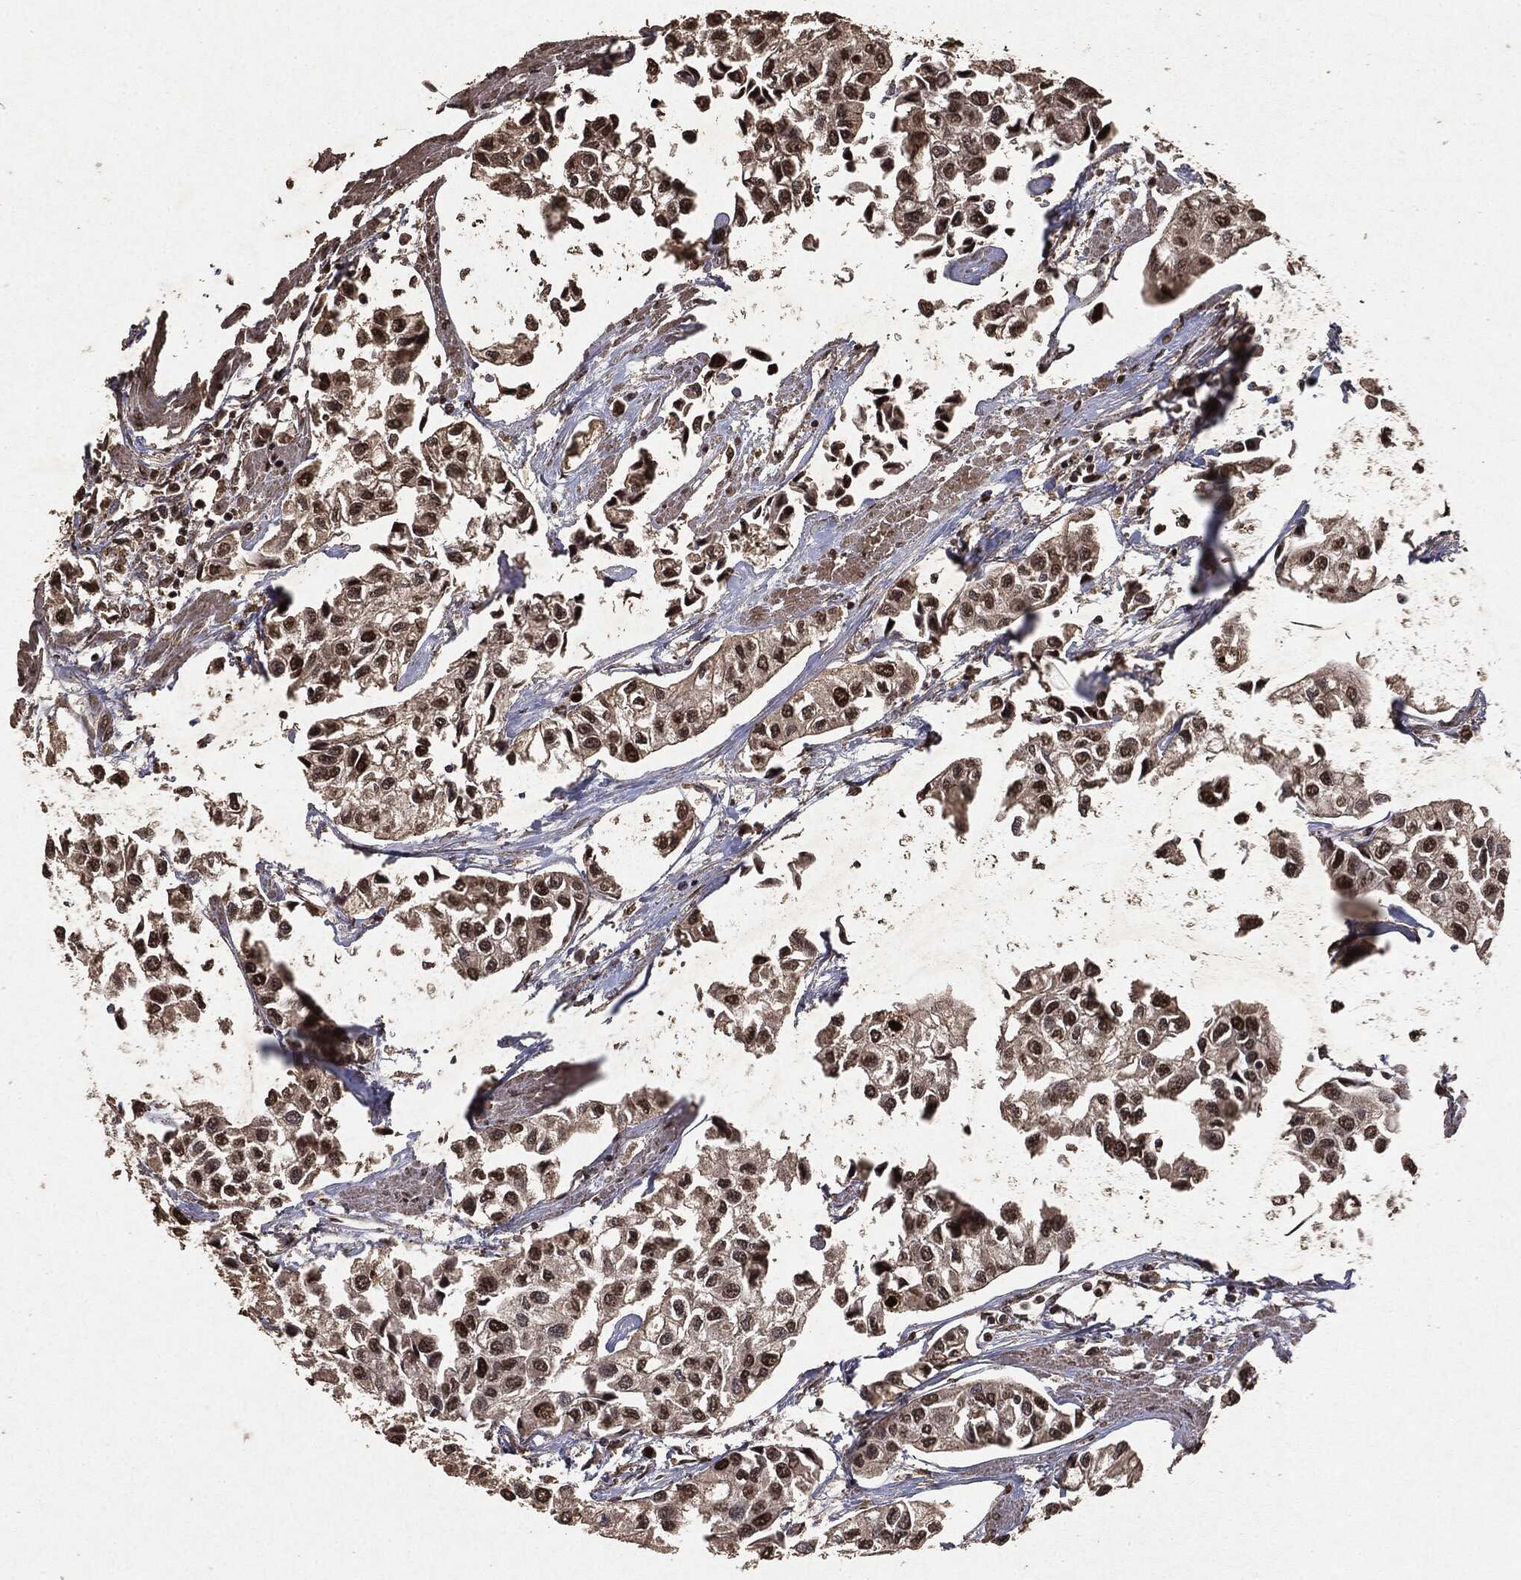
{"staining": {"intensity": "strong", "quantity": "25%-75%", "location": "nuclear"}, "tissue": "urothelial cancer", "cell_type": "Tumor cells", "image_type": "cancer", "snomed": [{"axis": "morphology", "description": "Urothelial carcinoma, High grade"}, {"axis": "topography", "description": "Urinary bladder"}], "caption": "Brown immunohistochemical staining in human urothelial cancer reveals strong nuclear positivity in about 25%-75% of tumor cells. (DAB (3,3'-diaminobenzidine) IHC with brightfield microscopy, high magnification).", "gene": "RAD18", "patient": {"sex": "male", "age": 73}}